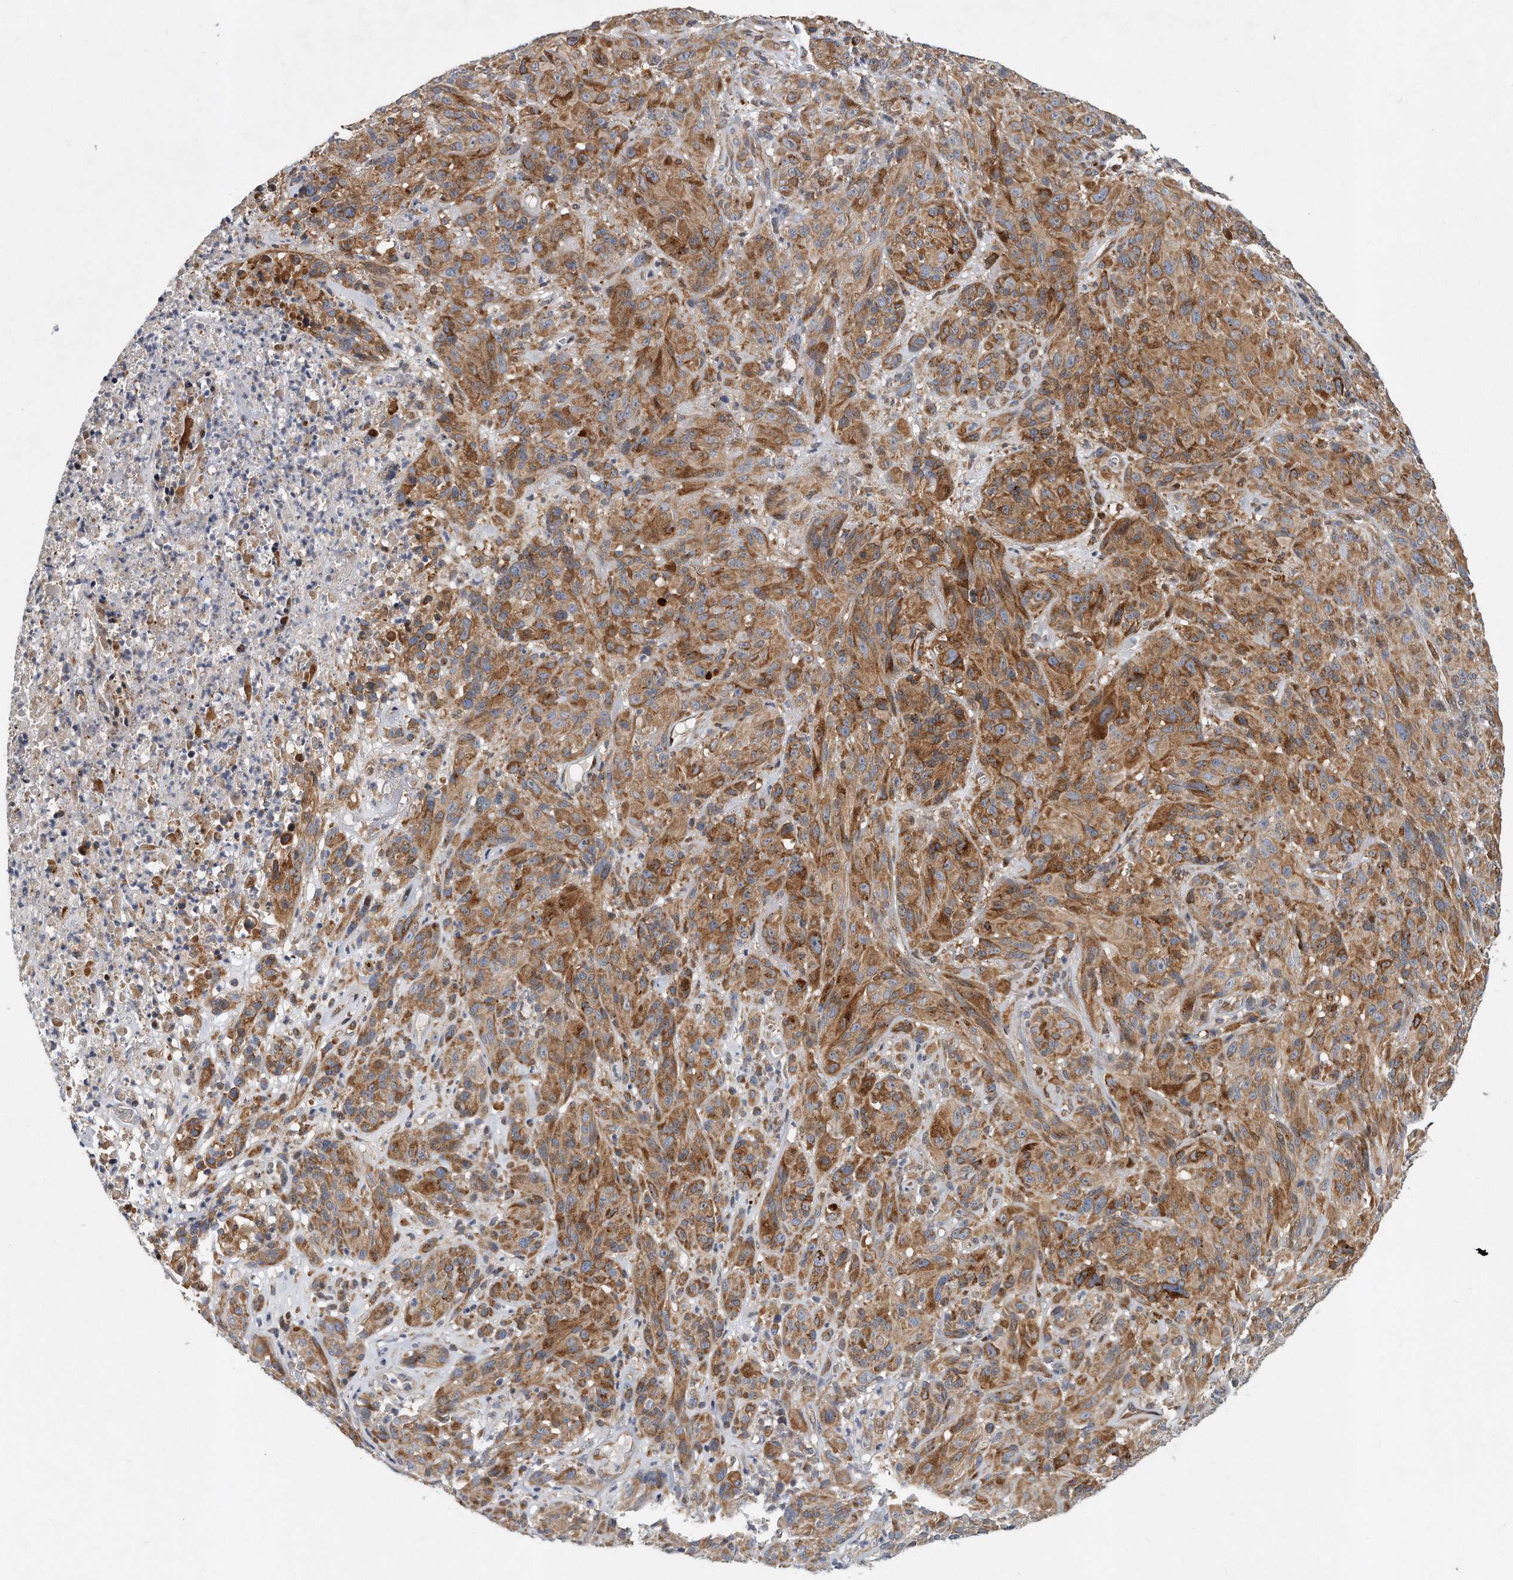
{"staining": {"intensity": "moderate", "quantity": ">75%", "location": "cytoplasmic/membranous"}, "tissue": "melanoma", "cell_type": "Tumor cells", "image_type": "cancer", "snomed": [{"axis": "morphology", "description": "Malignant melanoma, NOS"}, {"axis": "topography", "description": "Skin of head"}], "caption": "Malignant melanoma stained with a brown dye demonstrates moderate cytoplasmic/membranous positive staining in about >75% of tumor cells.", "gene": "PCDH8", "patient": {"sex": "male", "age": 96}}